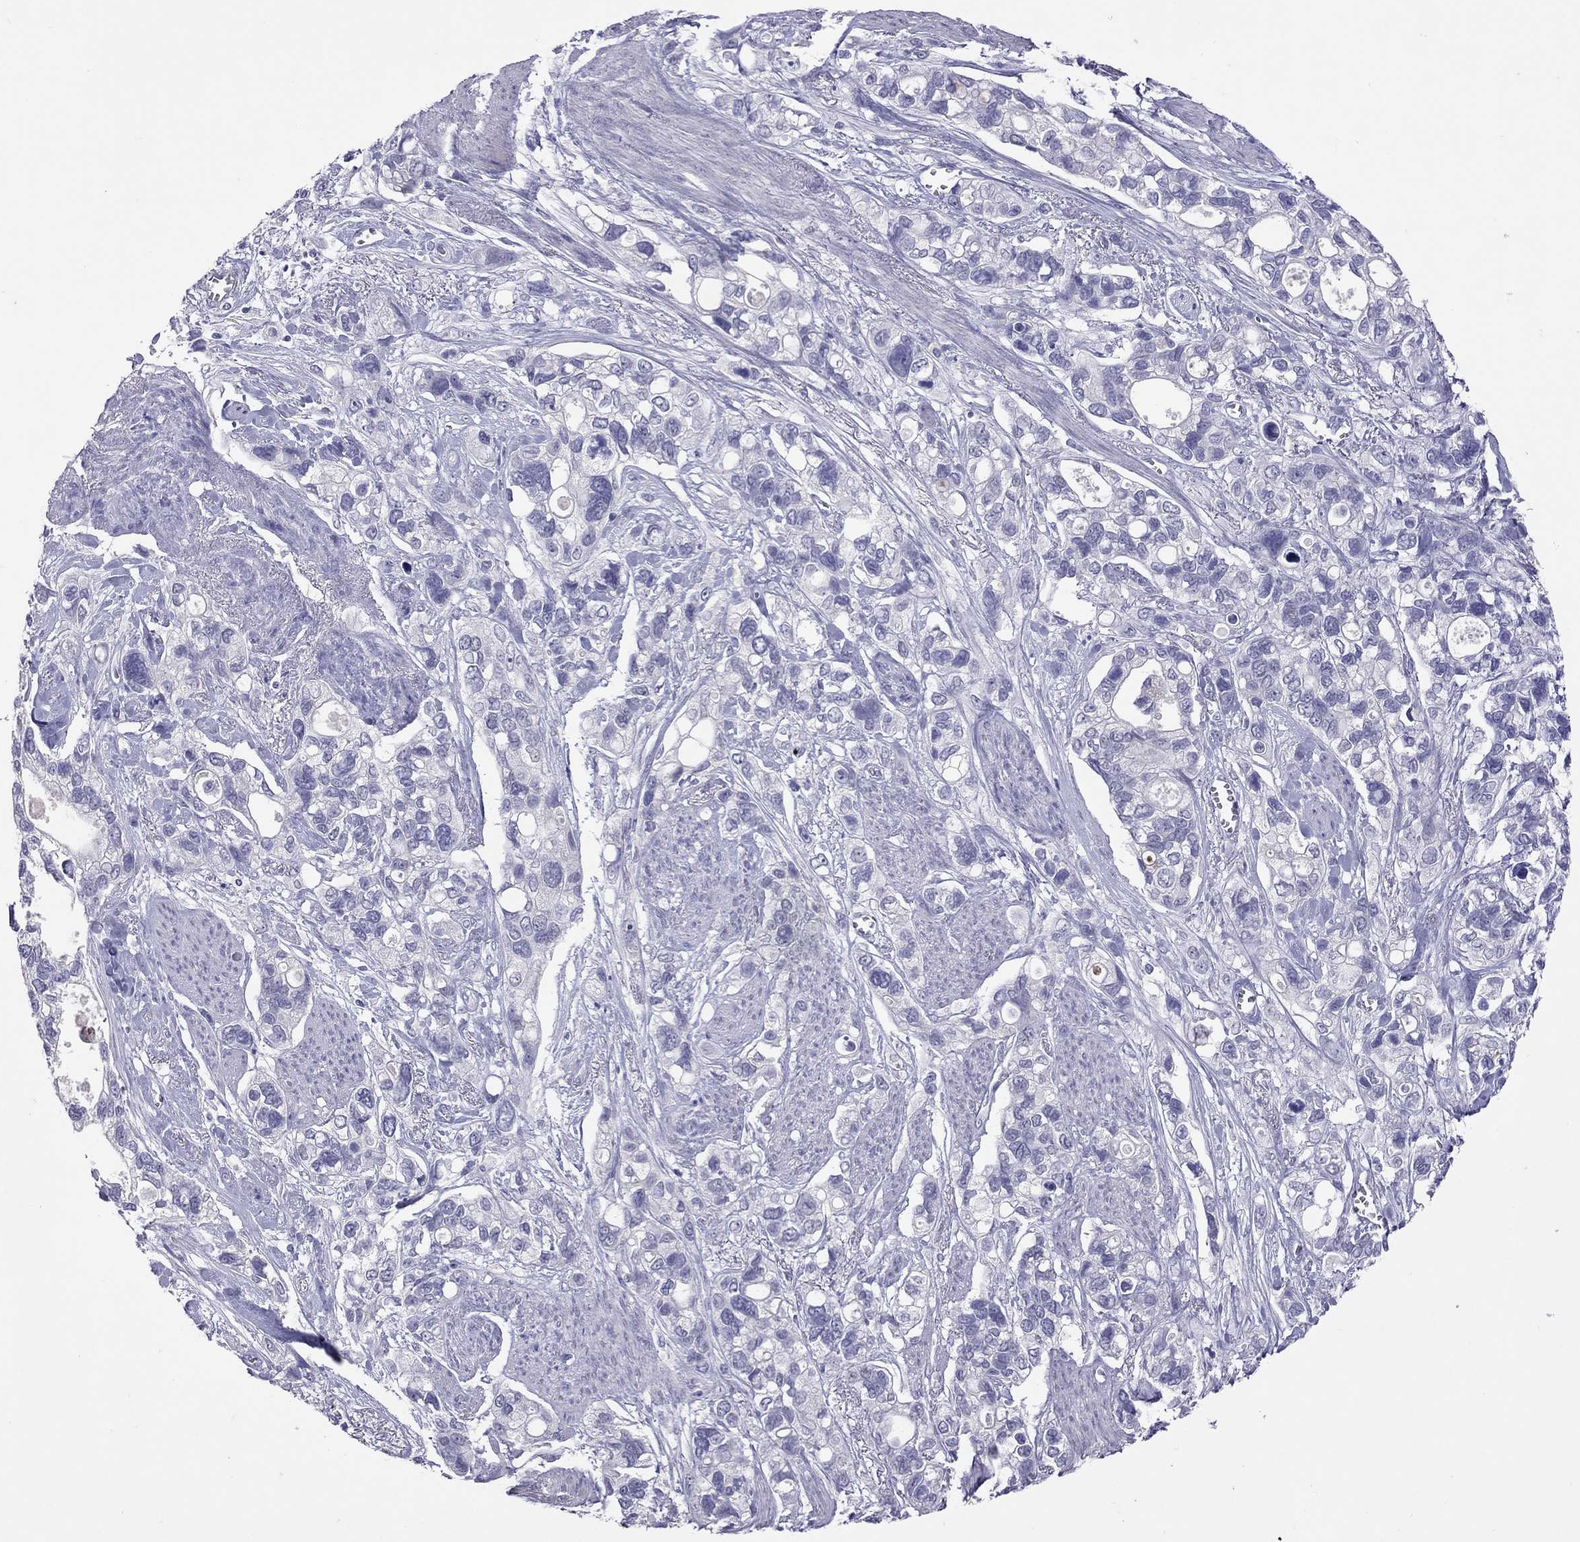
{"staining": {"intensity": "negative", "quantity": "none", "location": "none"}, "tissue": "stomach cancer", "cell_type": "Tumor cells", "image_type": "cancer", "snomed": [{"axis": "morphology", "description": "Adenocarcinoma, NOS"}, {"axis": "topography", "description": "Stomach, upper"}], "caption": "DAB immunohistochemical staining of human adenocarcinoma (stomach) shows no significant positivity in tumor cells.", "gene": "SLAMF1", "patient": {"sex": "female", "age": 81}}